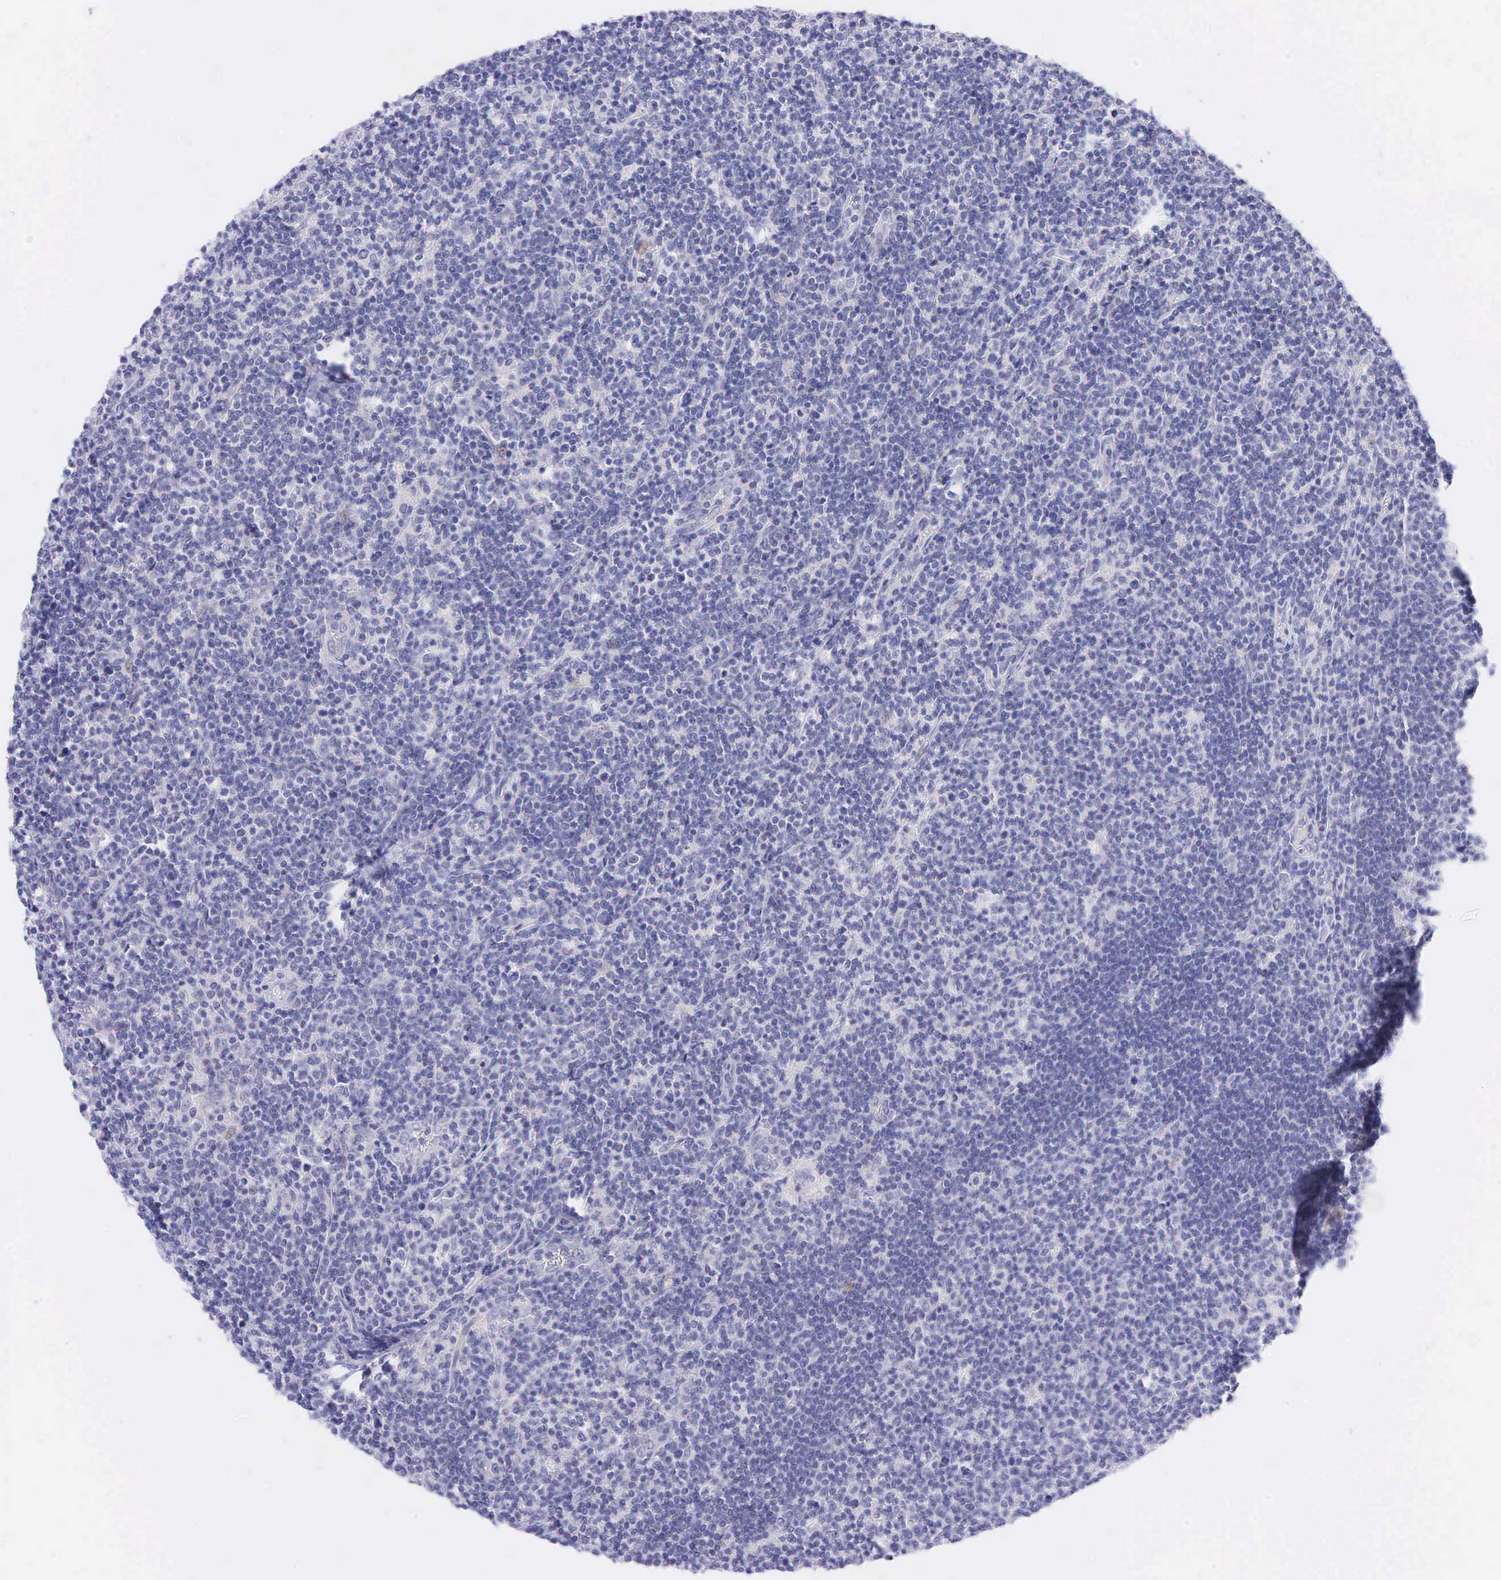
{"staining": {"intensity": "negative", "quantity": "none", "location": "none"}, "tissue": "lymphoma", "cell_type": "Tumor cells", "image_type": "cancer", "snomed": [{"axis": "morphology", "description": "Malignant lymphoma, non-Hodgkin's type, Low grade"}, {"axis": "topography", "description": "Lymph node"}], "caption": "This is an immunohistochemistry histopathology image of human lymphoma. There is no positivity in tumor cells.", "gene": "AR", "patient": {"sex": "male", "age": 74}}